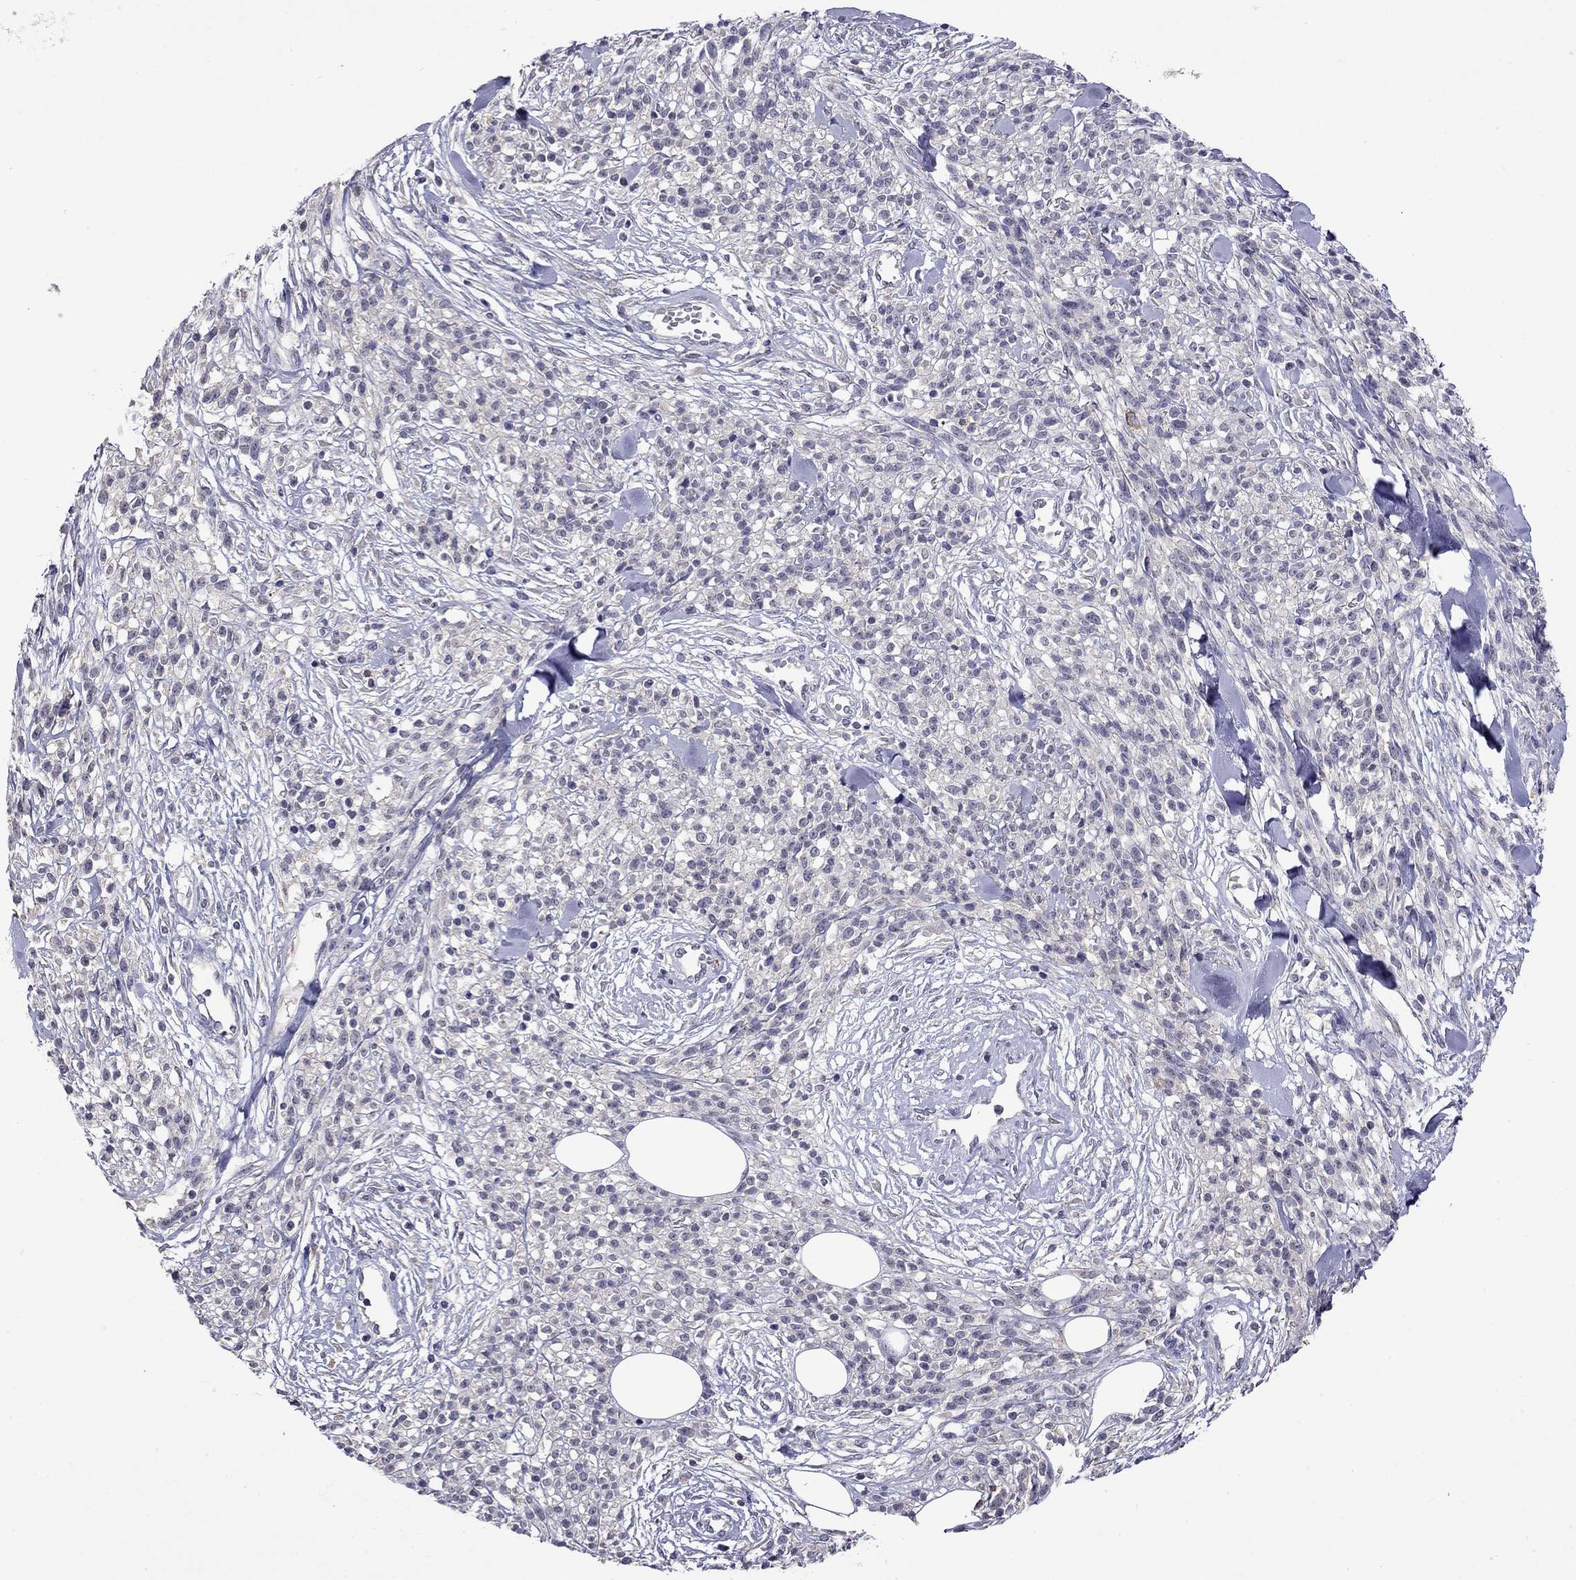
{"staining": {"intensity": "negative", "quantity": "none", "location": "none"}, "tissue": "melanoma", "cell_type": "Tumor cells", "image_type": "cancer", "snomed": [{"axis": "morphology", "description": "Malignant melanoma, NOS"}, {"axis": "topography", "description": "Skin"}, {"axis": "topography", "description": "Skin of trunk"}], "caption": "Tumor cells show no significant protein staining in malignant melanoma.", "gene": "WNK3", "patient": {"sex": "male", "age": 74}}